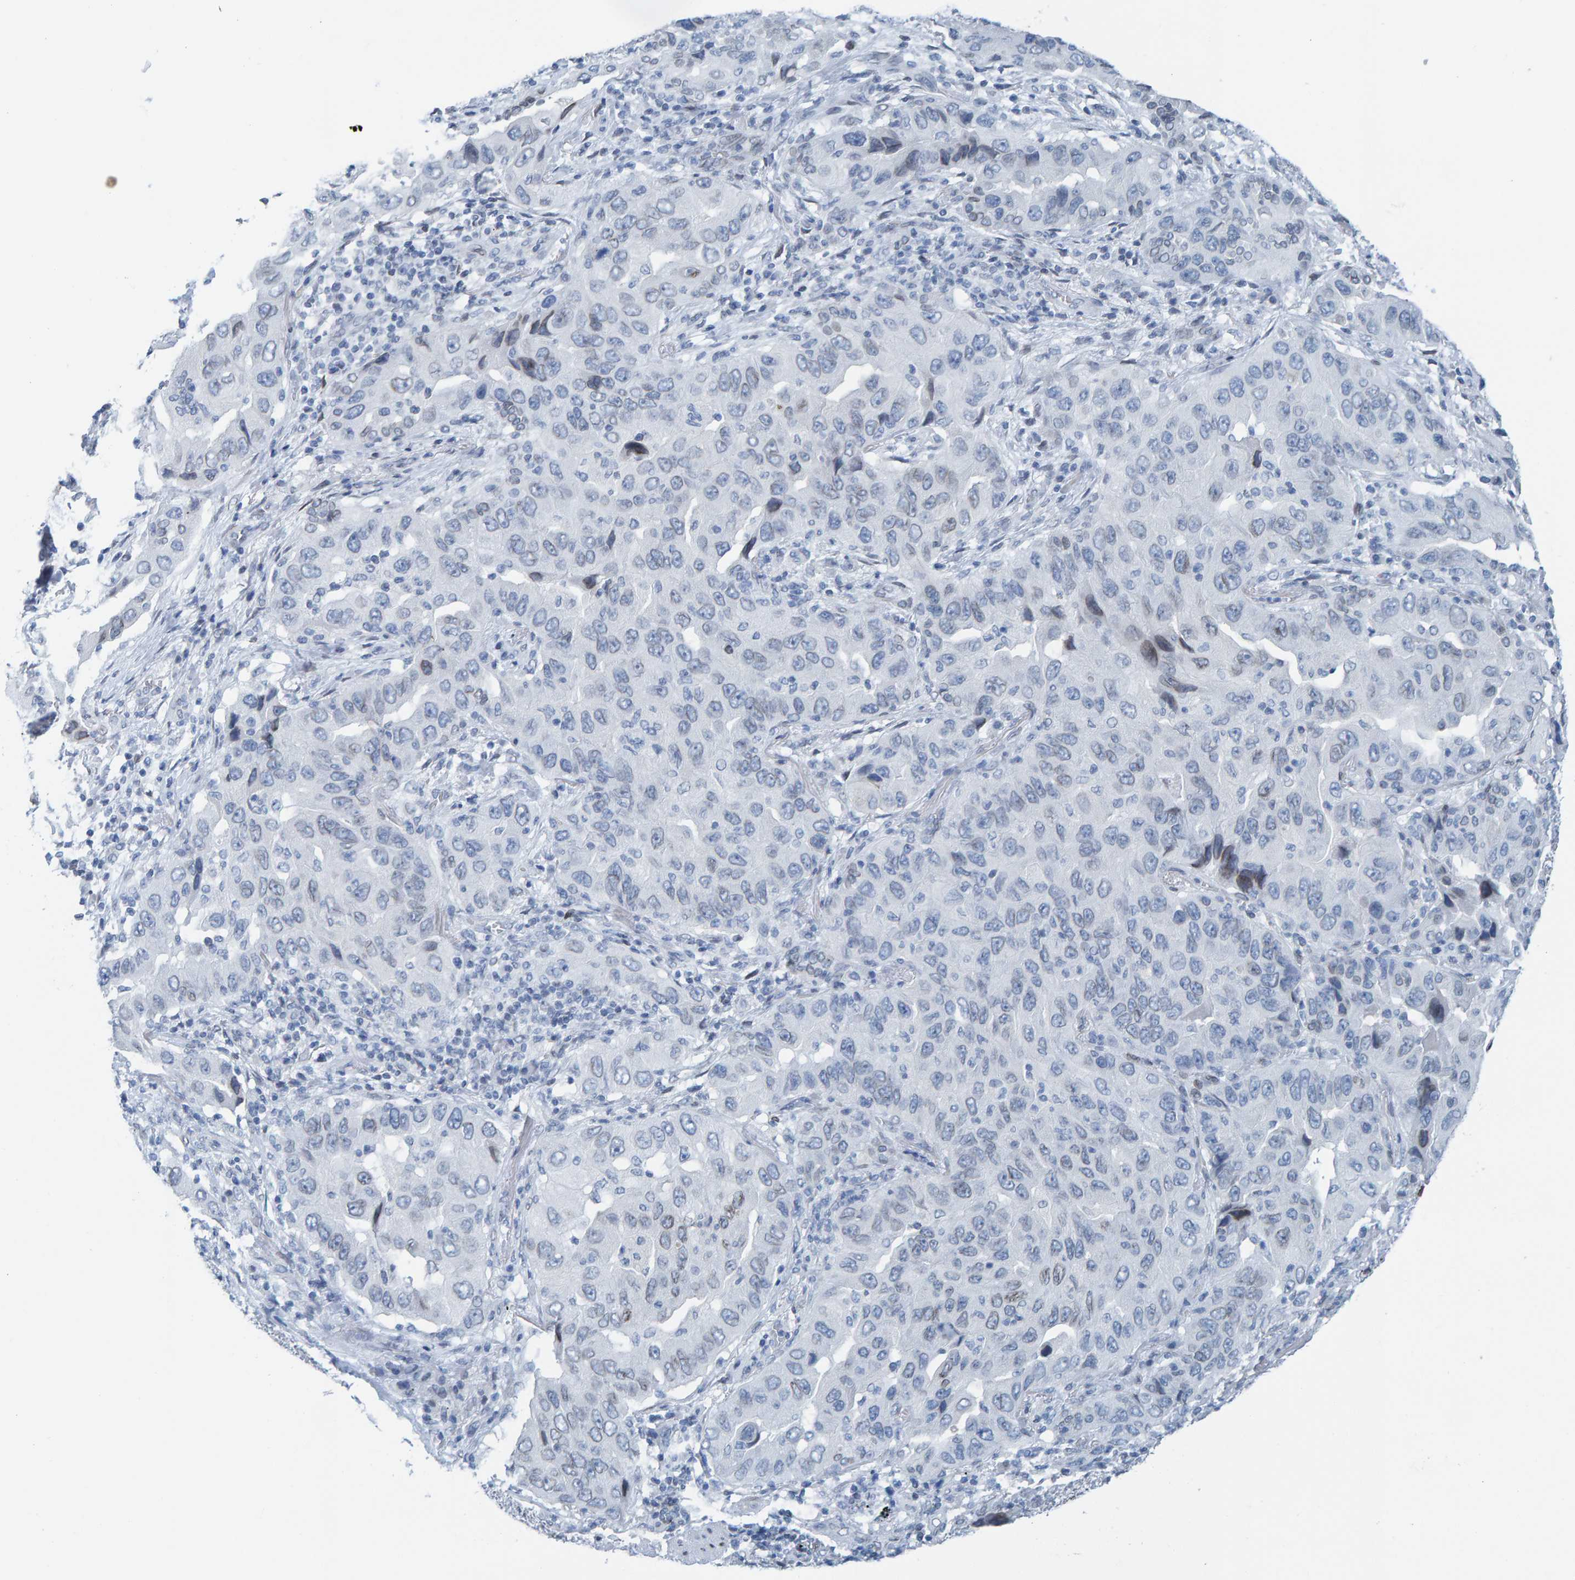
{"staining": {"intensity": "weak", "quantity": "<25%", "location": "cytoplasmic/membranous,nuclear"}, "tissue": "lung cancer", "cell_type": "Tumor cells", "image_type": "cancer", "snomed": [{"axis": "morphology", "description": "Adenocarcinoma, NOS"}, {"axis": "topography", "description": "Lung"}], "caption": "High magnification brightfield microscopy of adenocarcinoma (lung) stained with DAB (3,3'-diaminobenzidine) (brown) and counterstained with hematoxylin (blue): tumor cells show no significant positivity.", "gene": "LMNB2", "patient": {"sex": "female", "age": 65}}